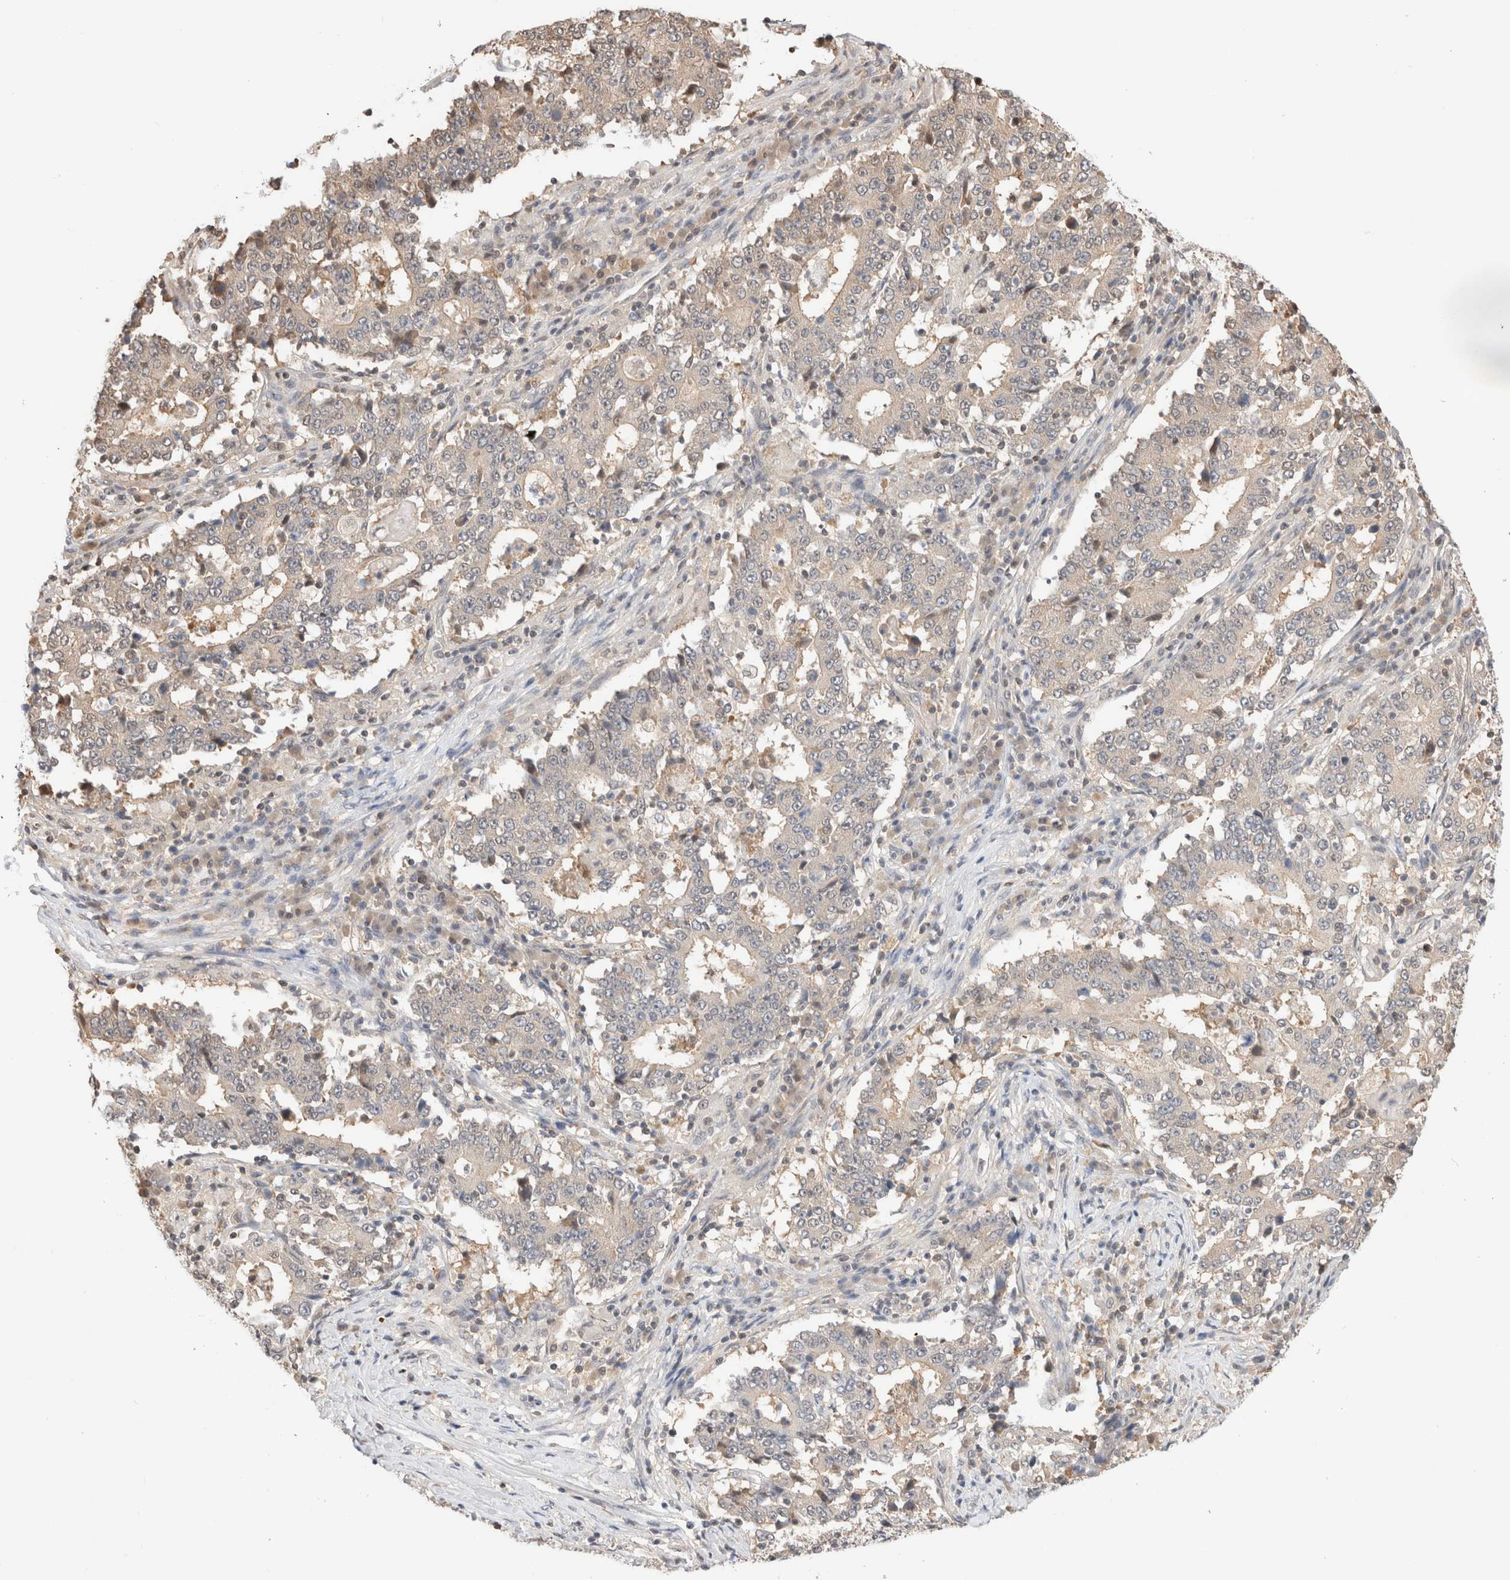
{"staining": {"intensity": "negative", "quantity": "none", "location": "none"}, "tissue": "stomach cancer", "cell_type": "Tumor cells", "image_type": "cancer", "snomed": [{"axis": "morphology", "description": "Adenocarcinoma, NOS"}, {"axis": "topography", "description": "Stomach"}], "caption": "Immunohistochemical staining of stomach cancer (adenocarcinoma) demonstrates no significant expression in tumor cells.", "gene": "C17orf97", "patient": {"sex": "male", "age": 59}}